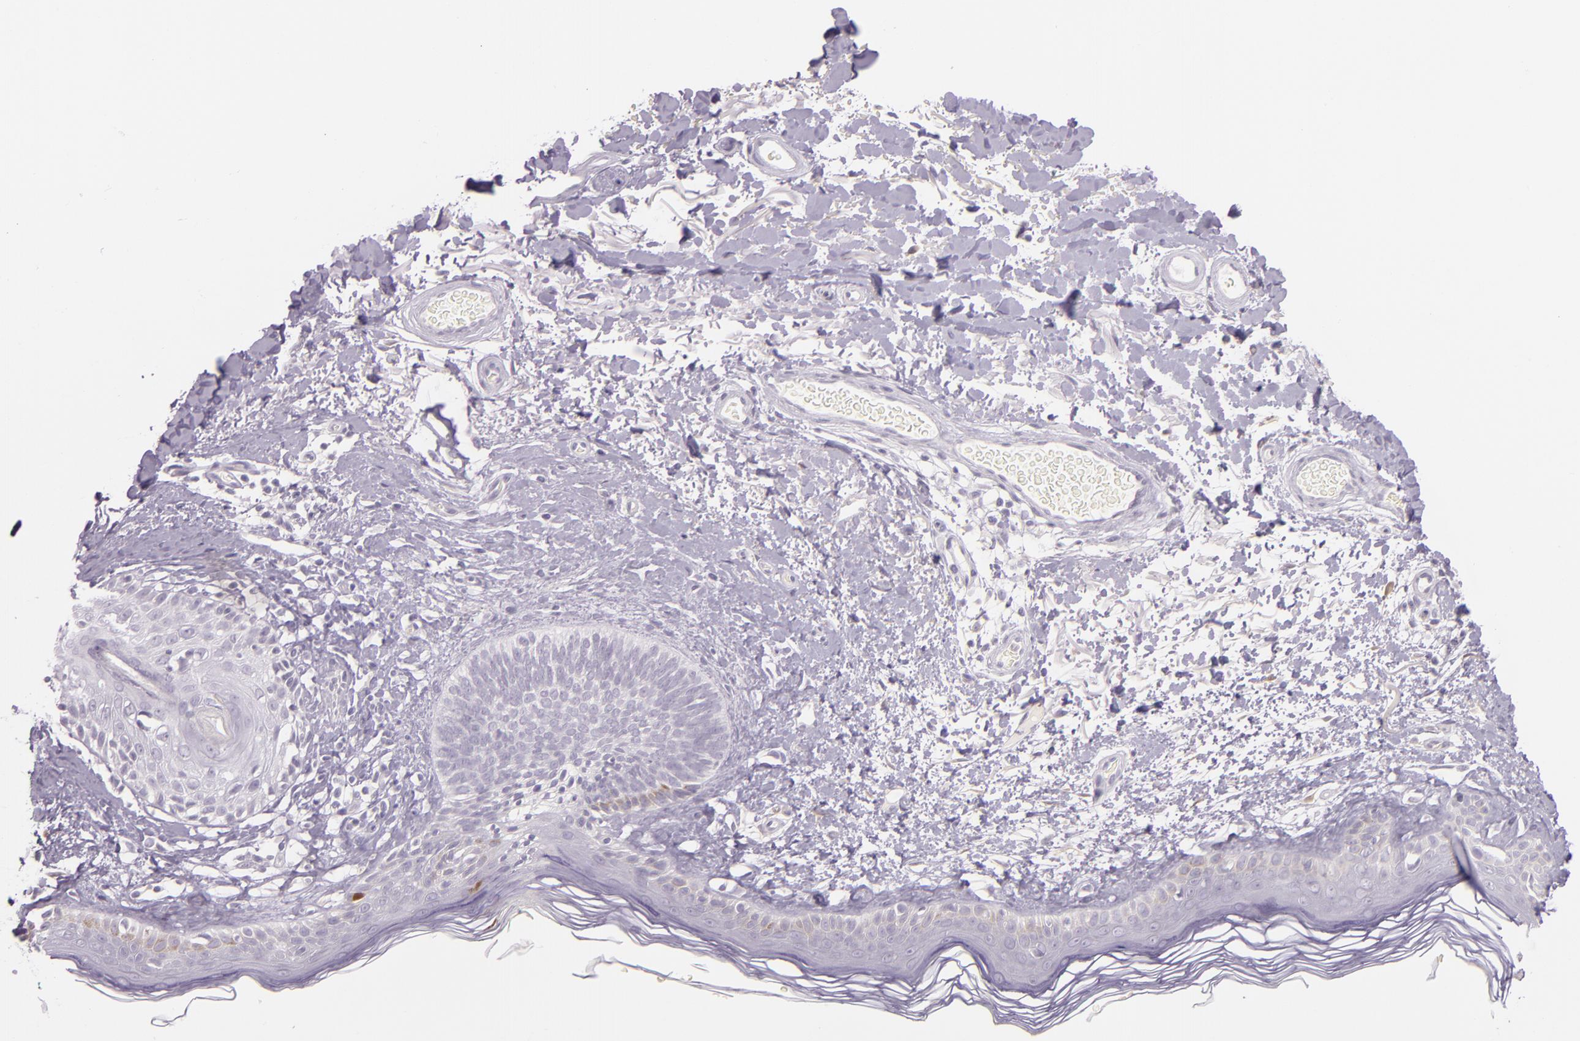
{"staining": {"intensity": "negative", "quantity": "none", "location": "none"}, "tissue": "skin", "cell_type": "Fibroblasts", "image_type": "normal", "snomed": [{"axis": "morphology", "description": "Normal tissue, NOS"}, {"axis": "topography", "description": "Skin"}], "caption": "There is no significant positivity in fibroblasts of skin. (DAB IHC with hematoxylin counter stain).", "gene": "CBS", "patient": {"sex": "male", "age": 63}}